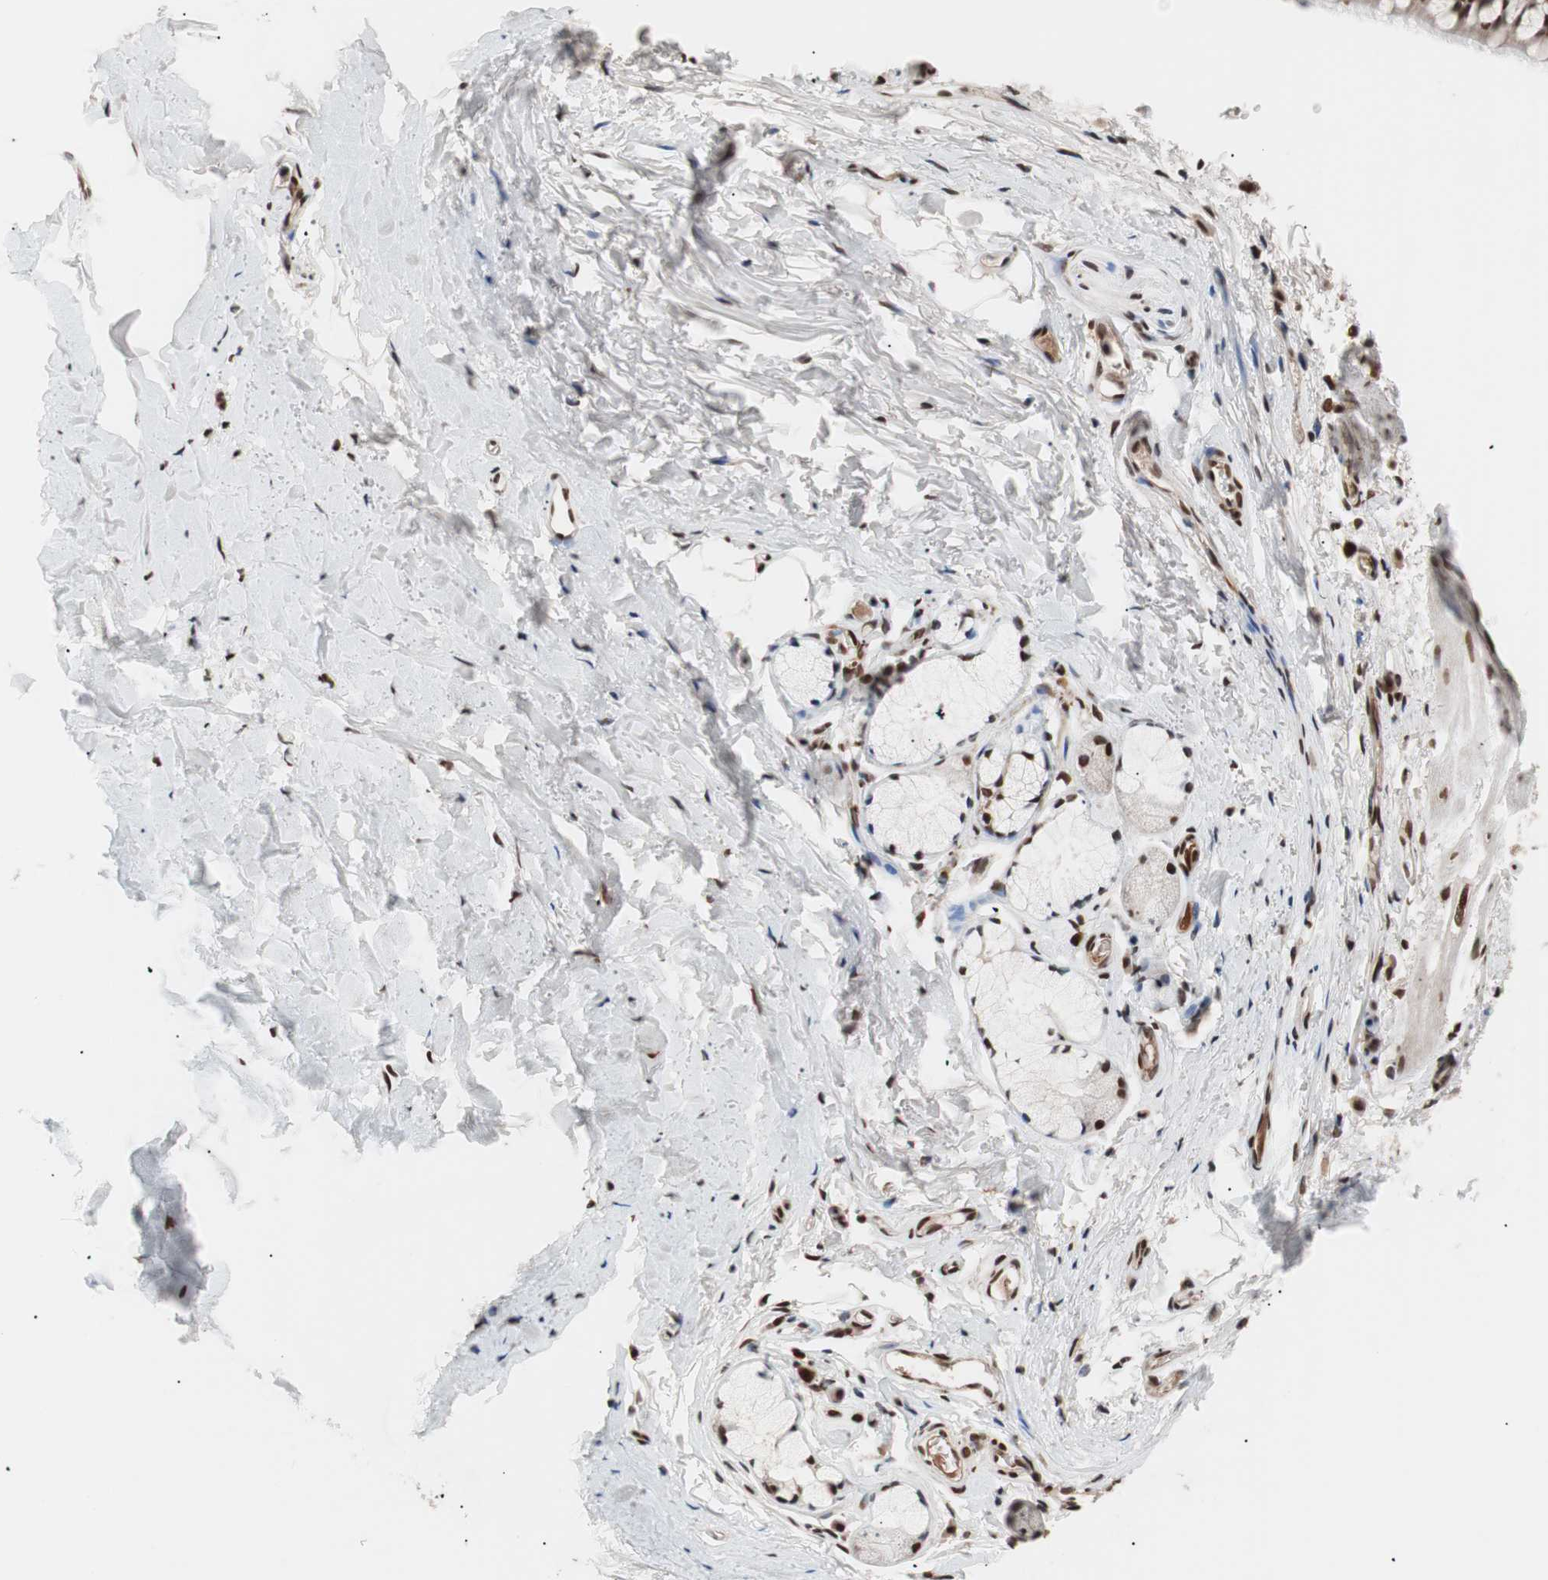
{"staining": {"intensity": "strong", "quantity": "25%-75%", "location": "nuclear"}, "tissue": "adipose tissue", "cell_type": "Adipocytes", "image_type": "normal", "snomed": [{"axis": "morphology", "description": "Normal tissue, NOS"}, {"axis": "topography", "description": "Cartilage tissue"}, {"axis": "topography", "description": "Bronchus"}], "caption": "Human adipose tissue stained with a brown dye exhibits strong nuclear positive positivity in about 25%-75% of adipocytes.", "gene": "CHAMP1", "patient": {"sex": "female", "age": 73}}